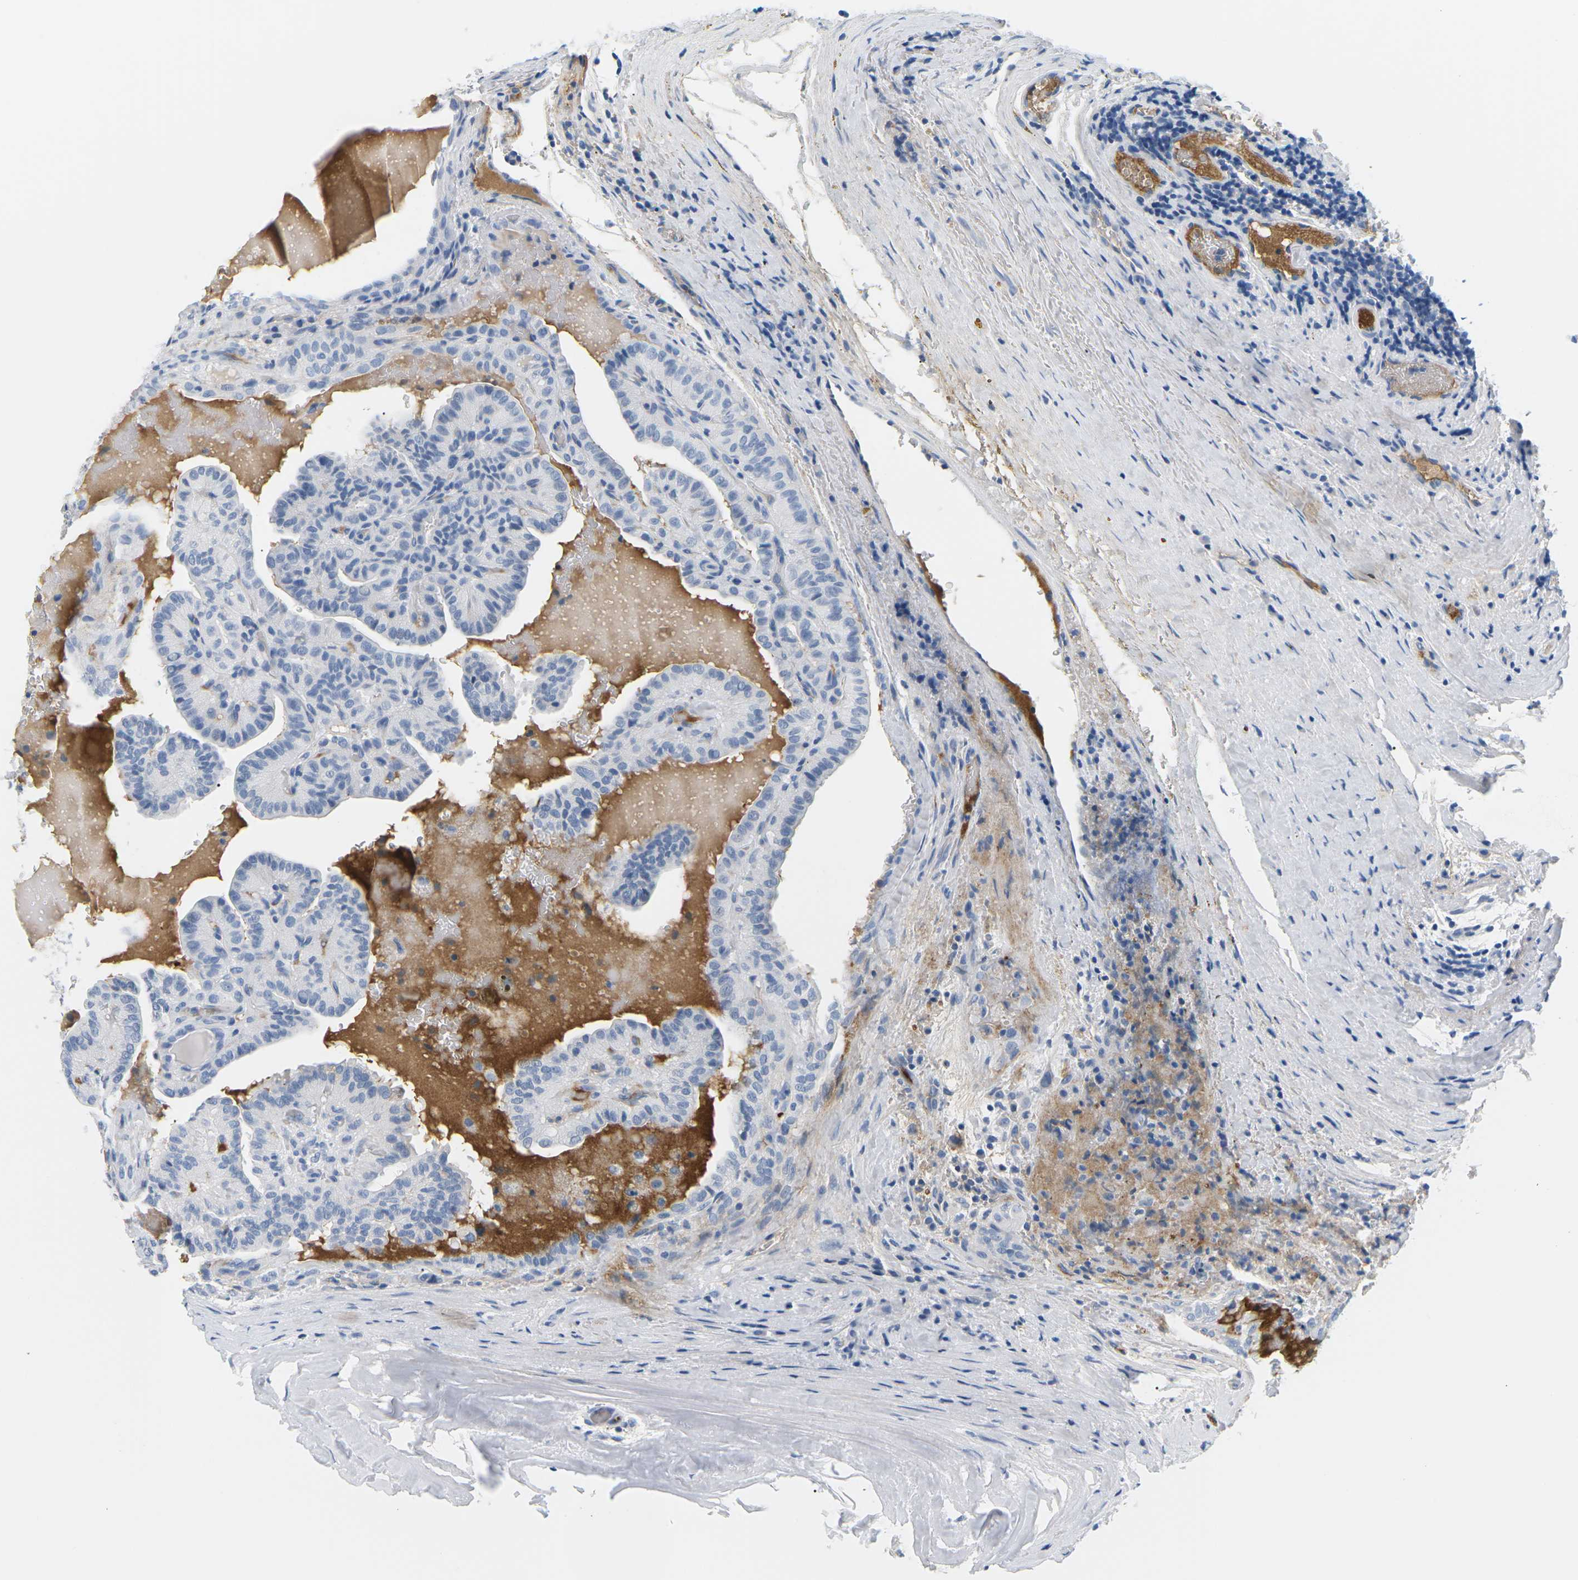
{"staining": {"intensity": "negative", "quantity": "none", "location": "none"}, "tissue": "thyroid cancer", "cell_type": "Tumor cells", "image_type": "cancer", "snomed": [{"axis": "morphology", "description": "Papillary adenocarcinoma, NOS"}, {"axis": "topography", "description": "Thyroid gland"}], "caption": "IHC photomicrograph of neoplastic tissue: papillary adenocarcinoma (thyroid) stained with DAB (3,3'-diaminobenzidine) demonstrates no significant protein staining in tumor cells.", "gene": "APOB", "patient": {"sex": "male", "age": 77}}